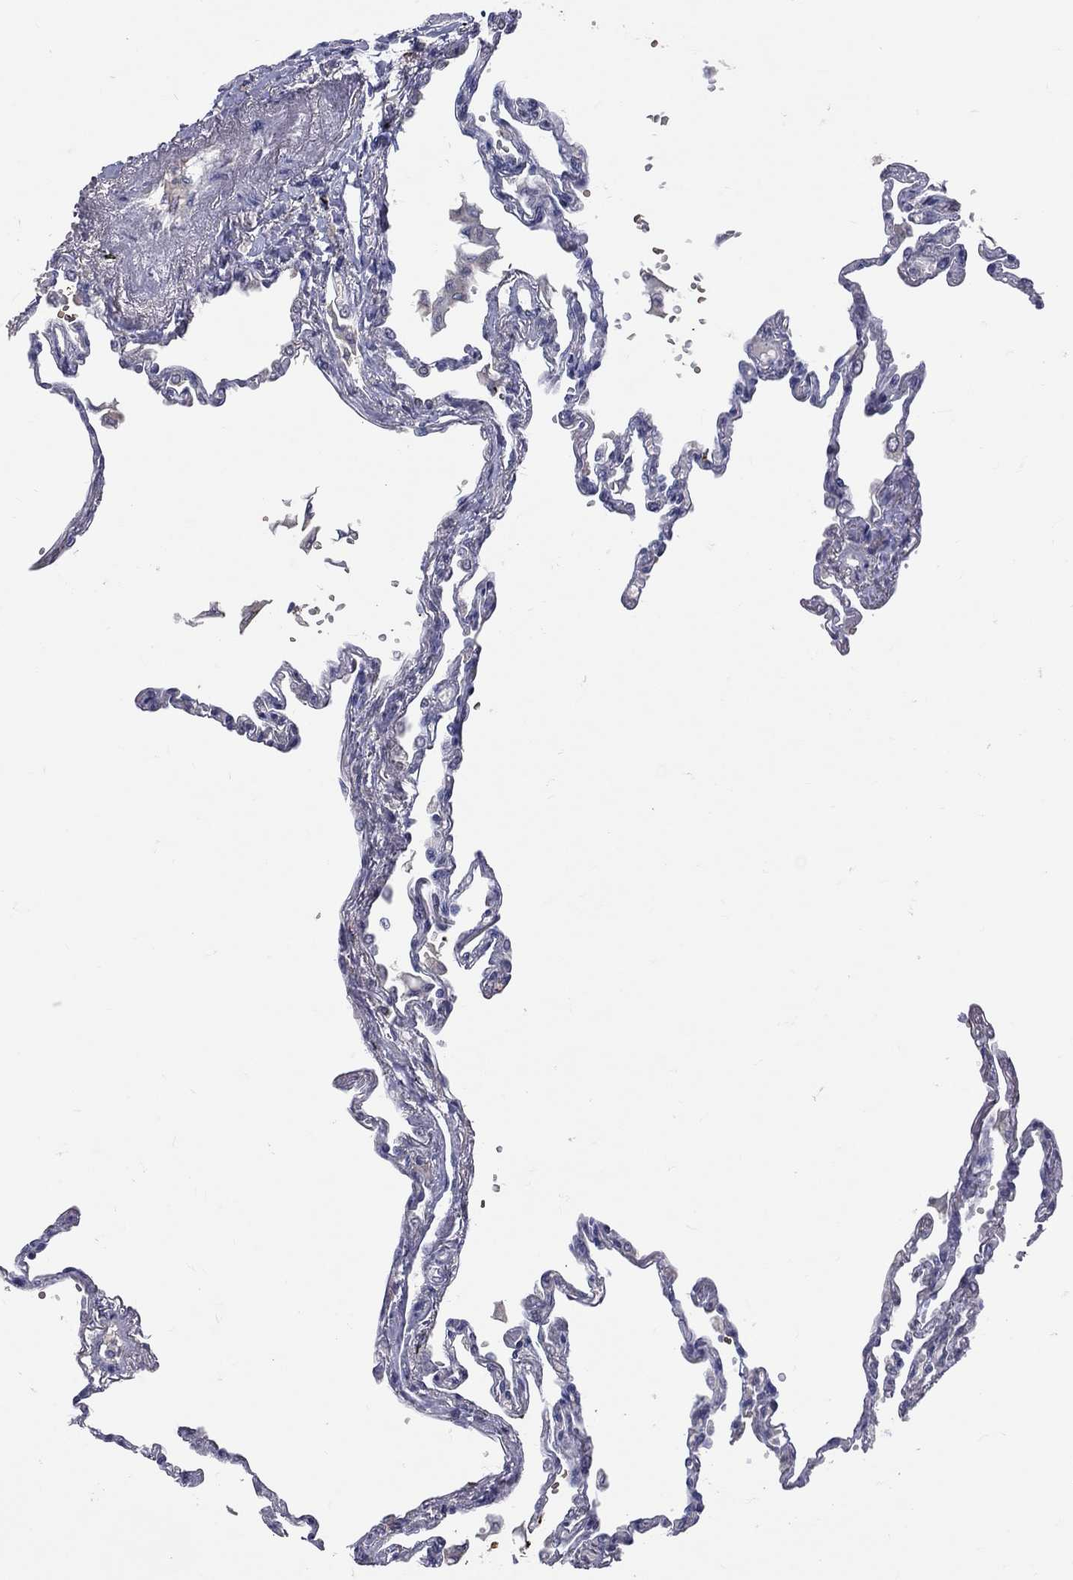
{"staining": {"intensity": "negative", "quantity": "none", "location": "none"}, "tissue": "lung", "cell_type": "Alveolar cells", "image_type": "normal", "snomed": [{"axis": "morphology", "description": "Normal tissue, NOS"}, {"axis": "topography", "description": "Lung"}], "caption": "Lung stained for a protein using immunohistochemistry shows no positivity alveolar cells.", "gene": "DSG4", "patient": {"sex": "male", "age": 78}}